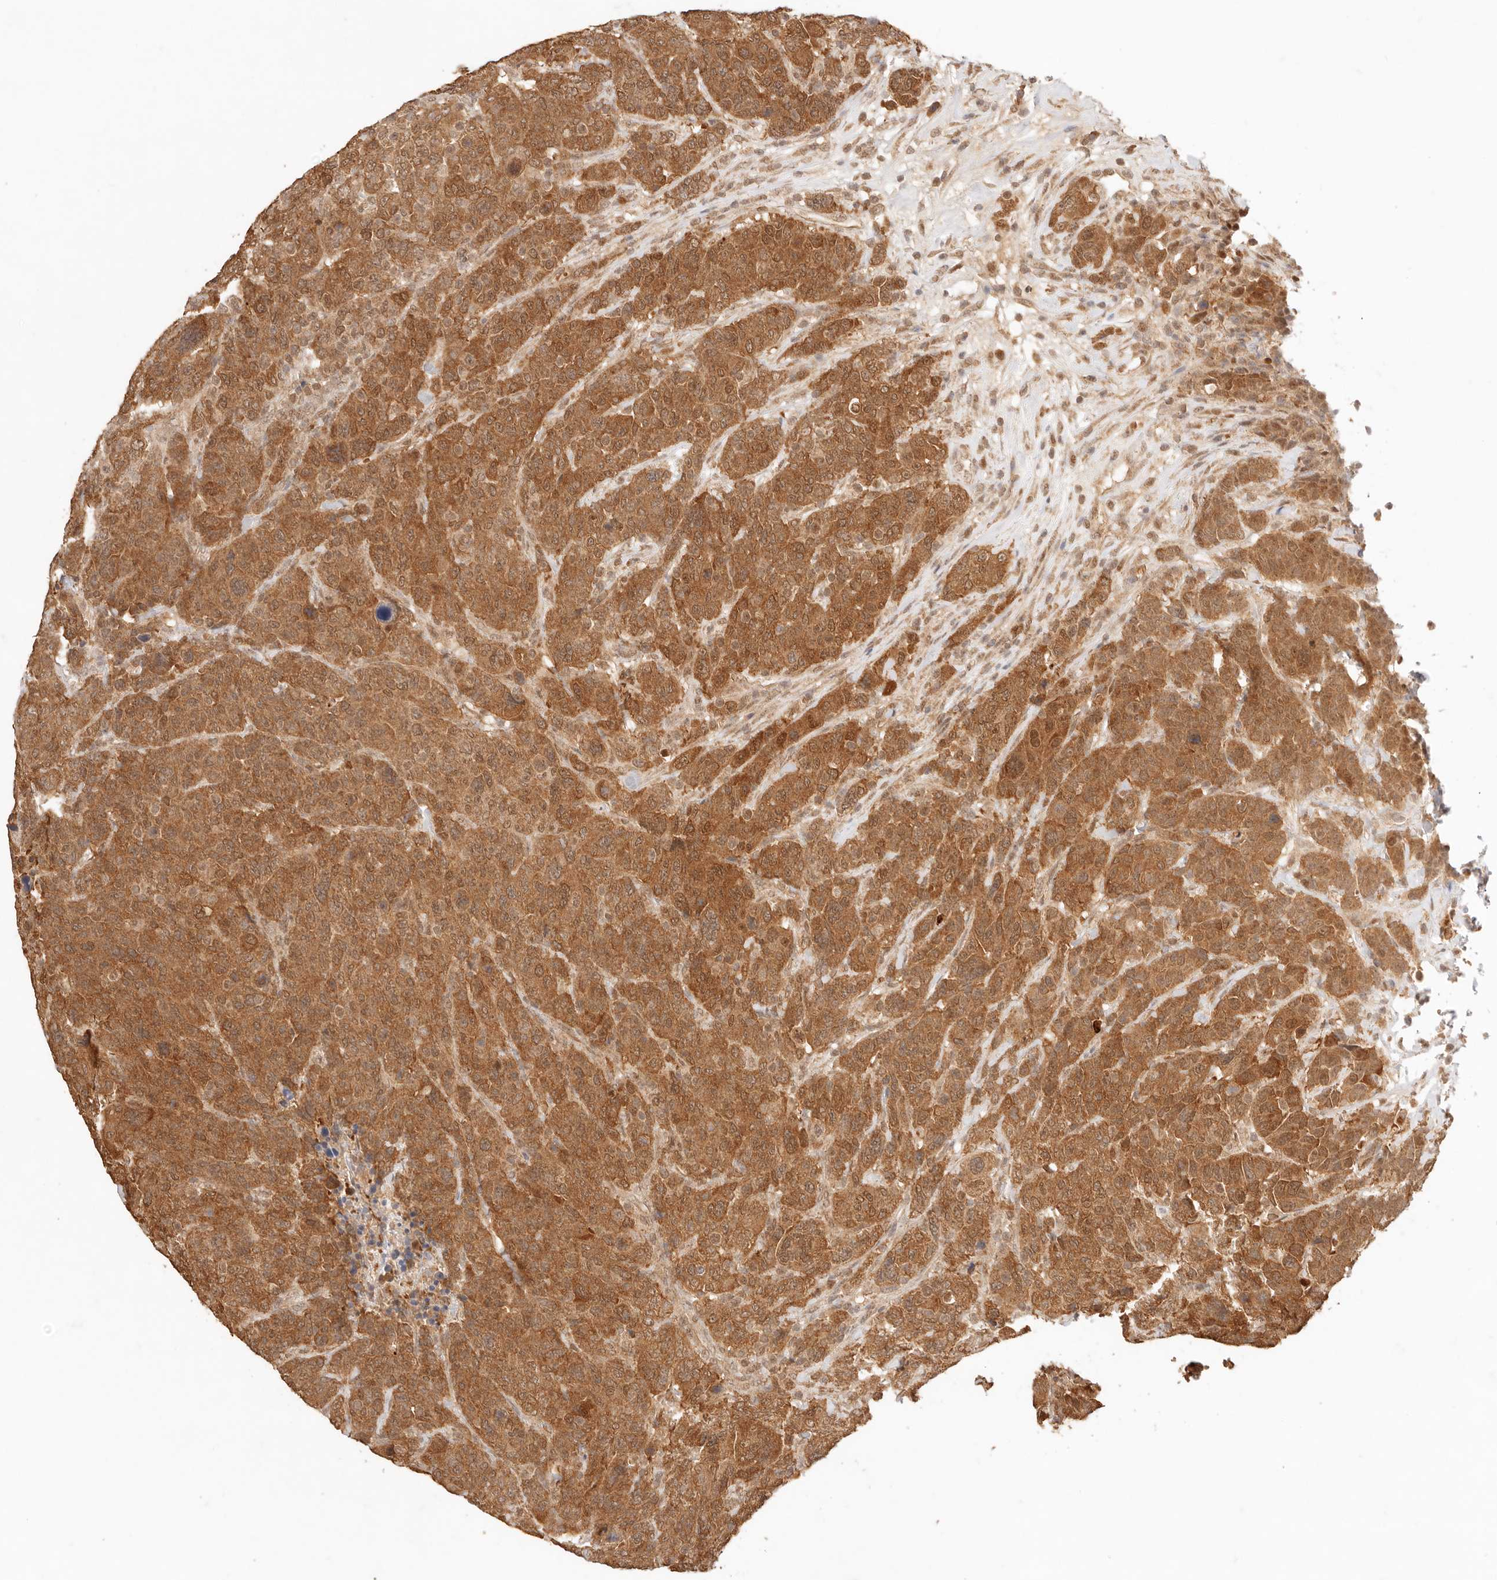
{"staining": {"intensity": "strong", "quantity": ">75%", "location": "cytoplasmic/membranous,nuclear"}, "tissue": "breast cancer", "cell_type": "Tumor cells", "image_type": "cancer", "snomed": [{"axis": "morphology", "description": "Duct carcinoma"}, {"axis": "topography", "description": "Breast"}], "caption": "Breast cancer stained with DAB immunohistochemistry (IHC) displays high levels of strong cytoplasmic/membranous and nuclear expression in approximately >75% of tumor cells.", "gene": "TRIM11", "patient": {"sex": "female", "age": 37}}